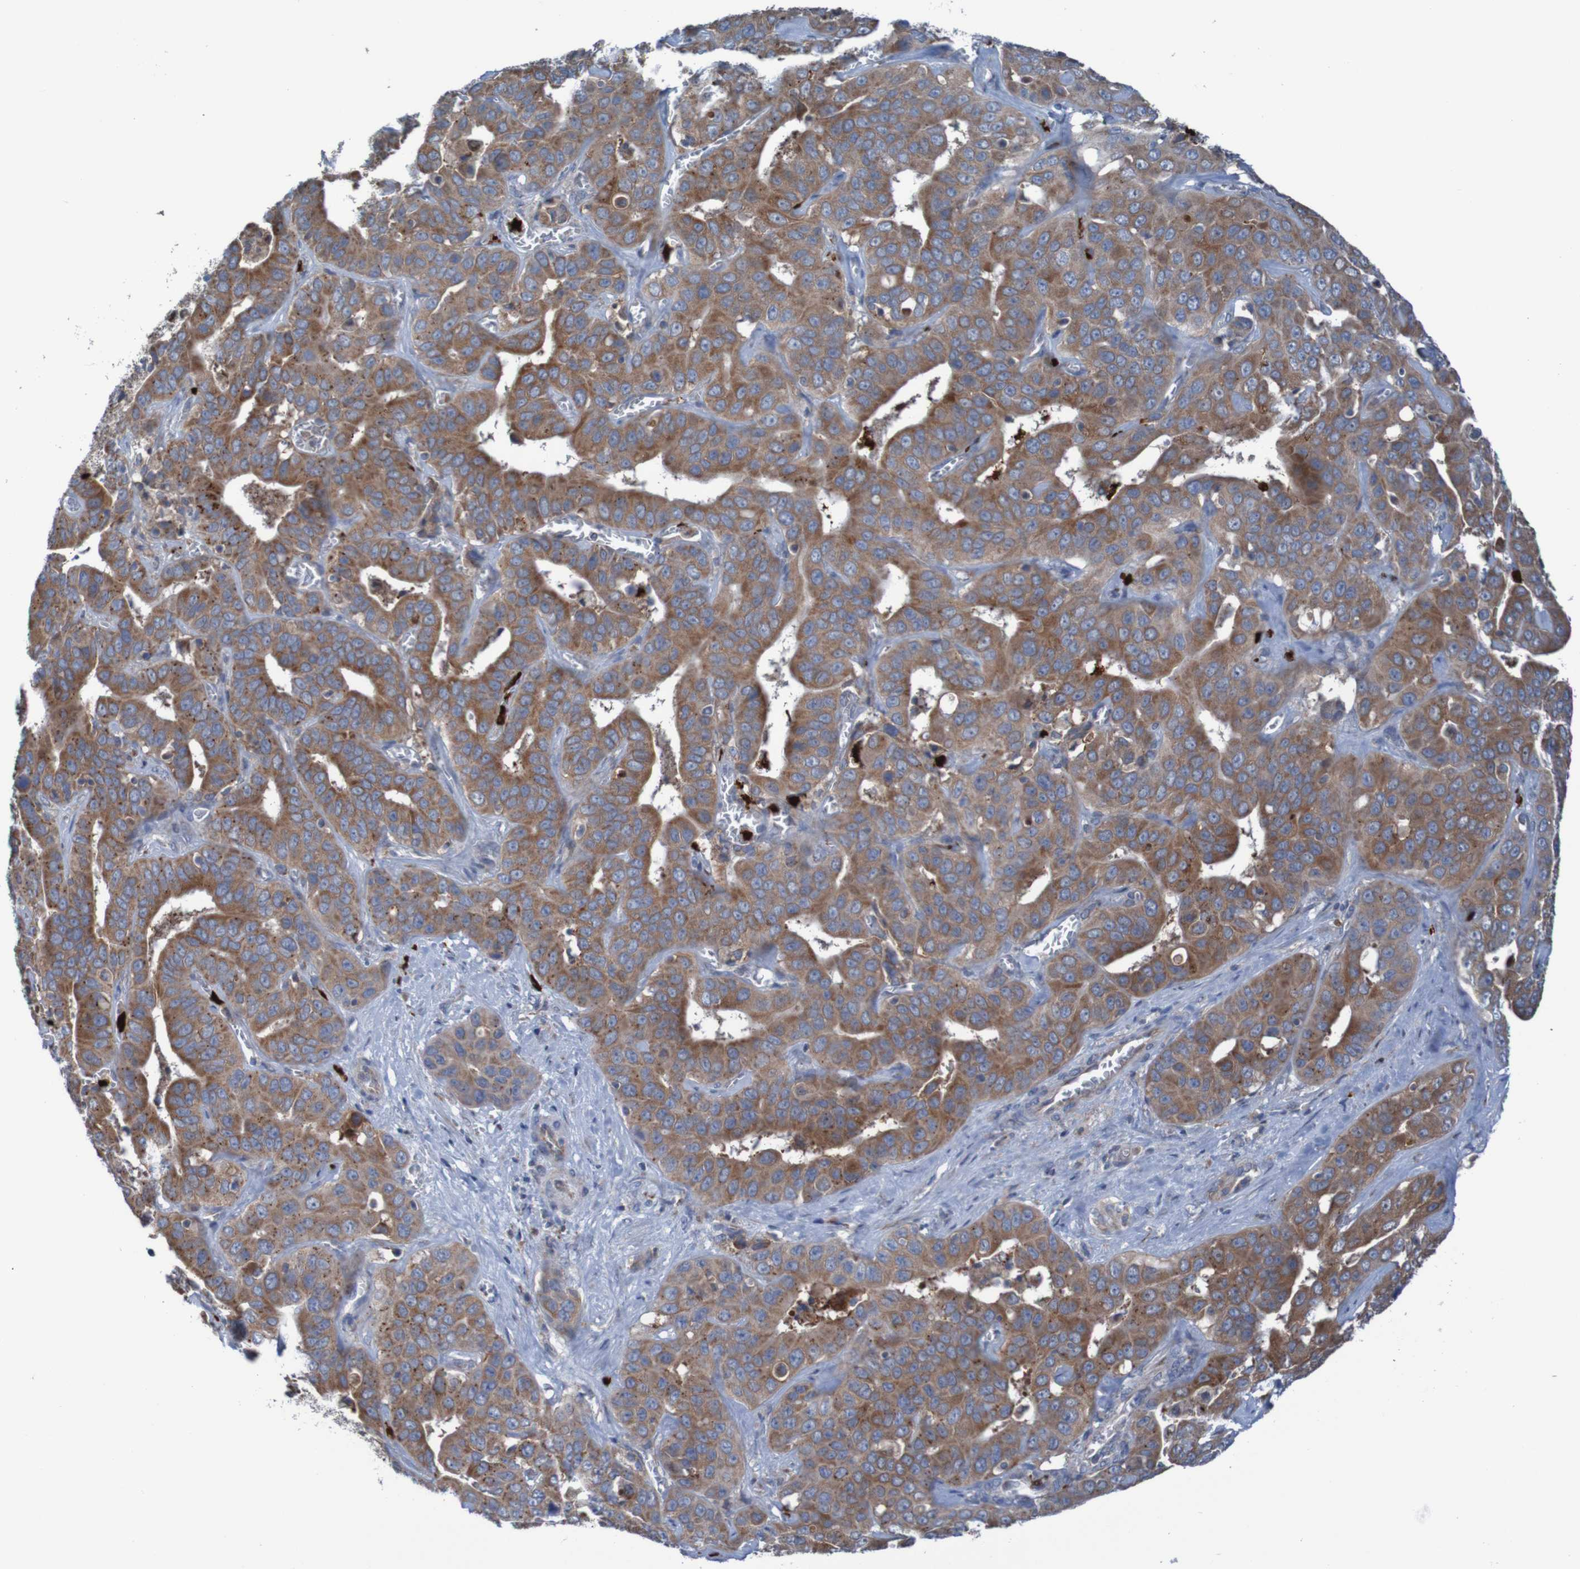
{"staining": {"intensity": "moderate", "quantity": ">75%", "location": "cytoplasmic/membranous"}, "tissue": "liver cancer", "cell_type": "Tumor cells", "image_type": "cancer", "snomed": [{"axis": "morphology", "description": "Cholangiocarcinoma"}, {"axis": "topography", "description": "Liver"}], "caption": "Human liver cancer (cholangiocarcinoma) stained for a protein (brown) exhibits moderate cytoplasmic/membranous positive staining in about >75% of tumor cells.", "gene": "PARP4", "patient": {"sex": "female", "age": 52}}